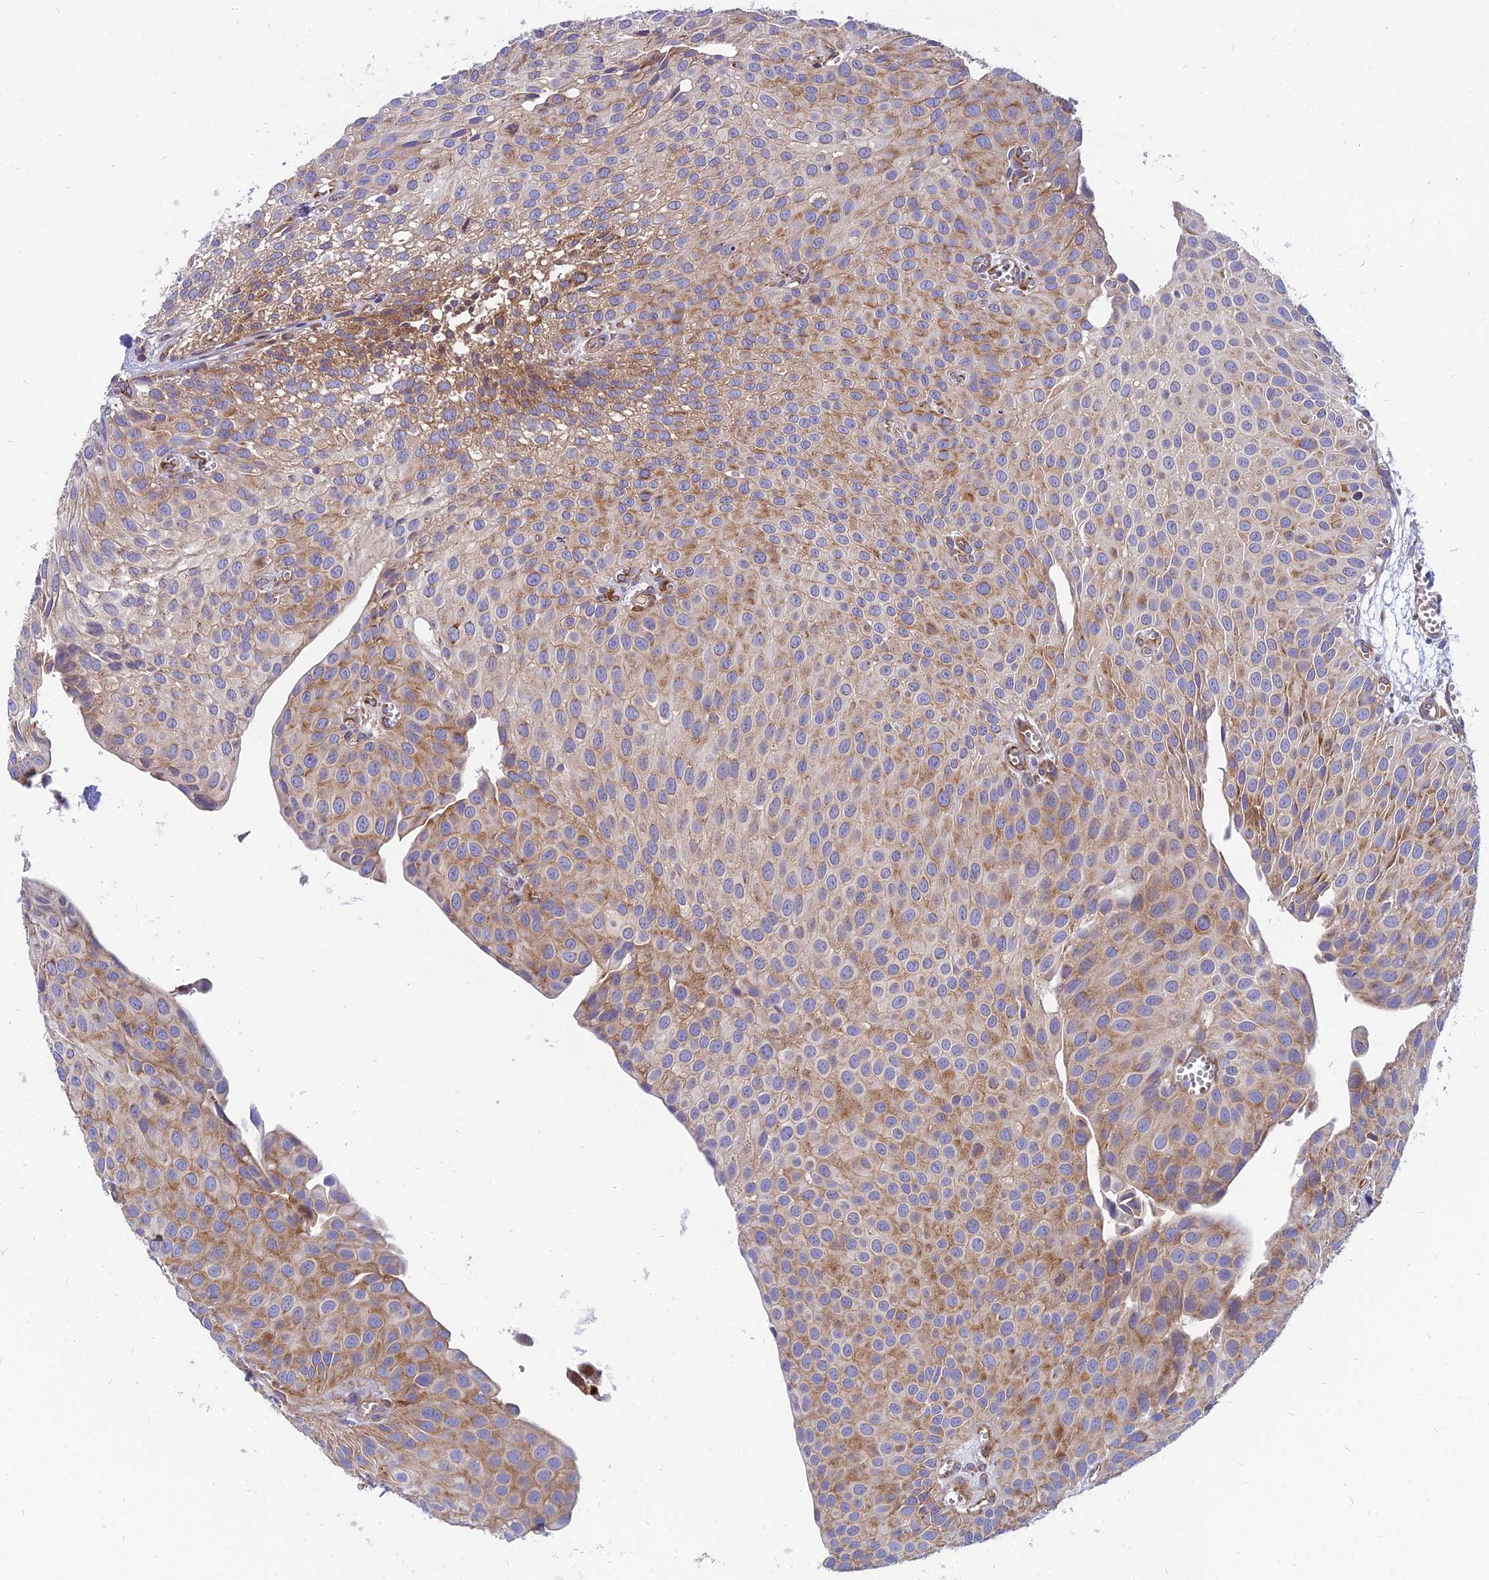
{"staining": {"intensity": "moderate", "quantity": "25%-75%", "location": "cytoplasmic/membranous"}, "tissue": "urothelial cancer", "cell_type": "Tumor cells", "image_type": "cancer", "snomed": [{"axis": "morphology", "description": "Urothelial carcinoma, Low grade"}, {"axis": "topography", "description": "Urinary bladder"}], "caption": "Urothelial cancer was stained to show a protein in brown. There is medium levels of moderate cytoplasmic/membranous expression in approximately 25%-75% of tumor cells.", "gene": "TXLNA", "patient": {"sex": "male", "age": 88}}